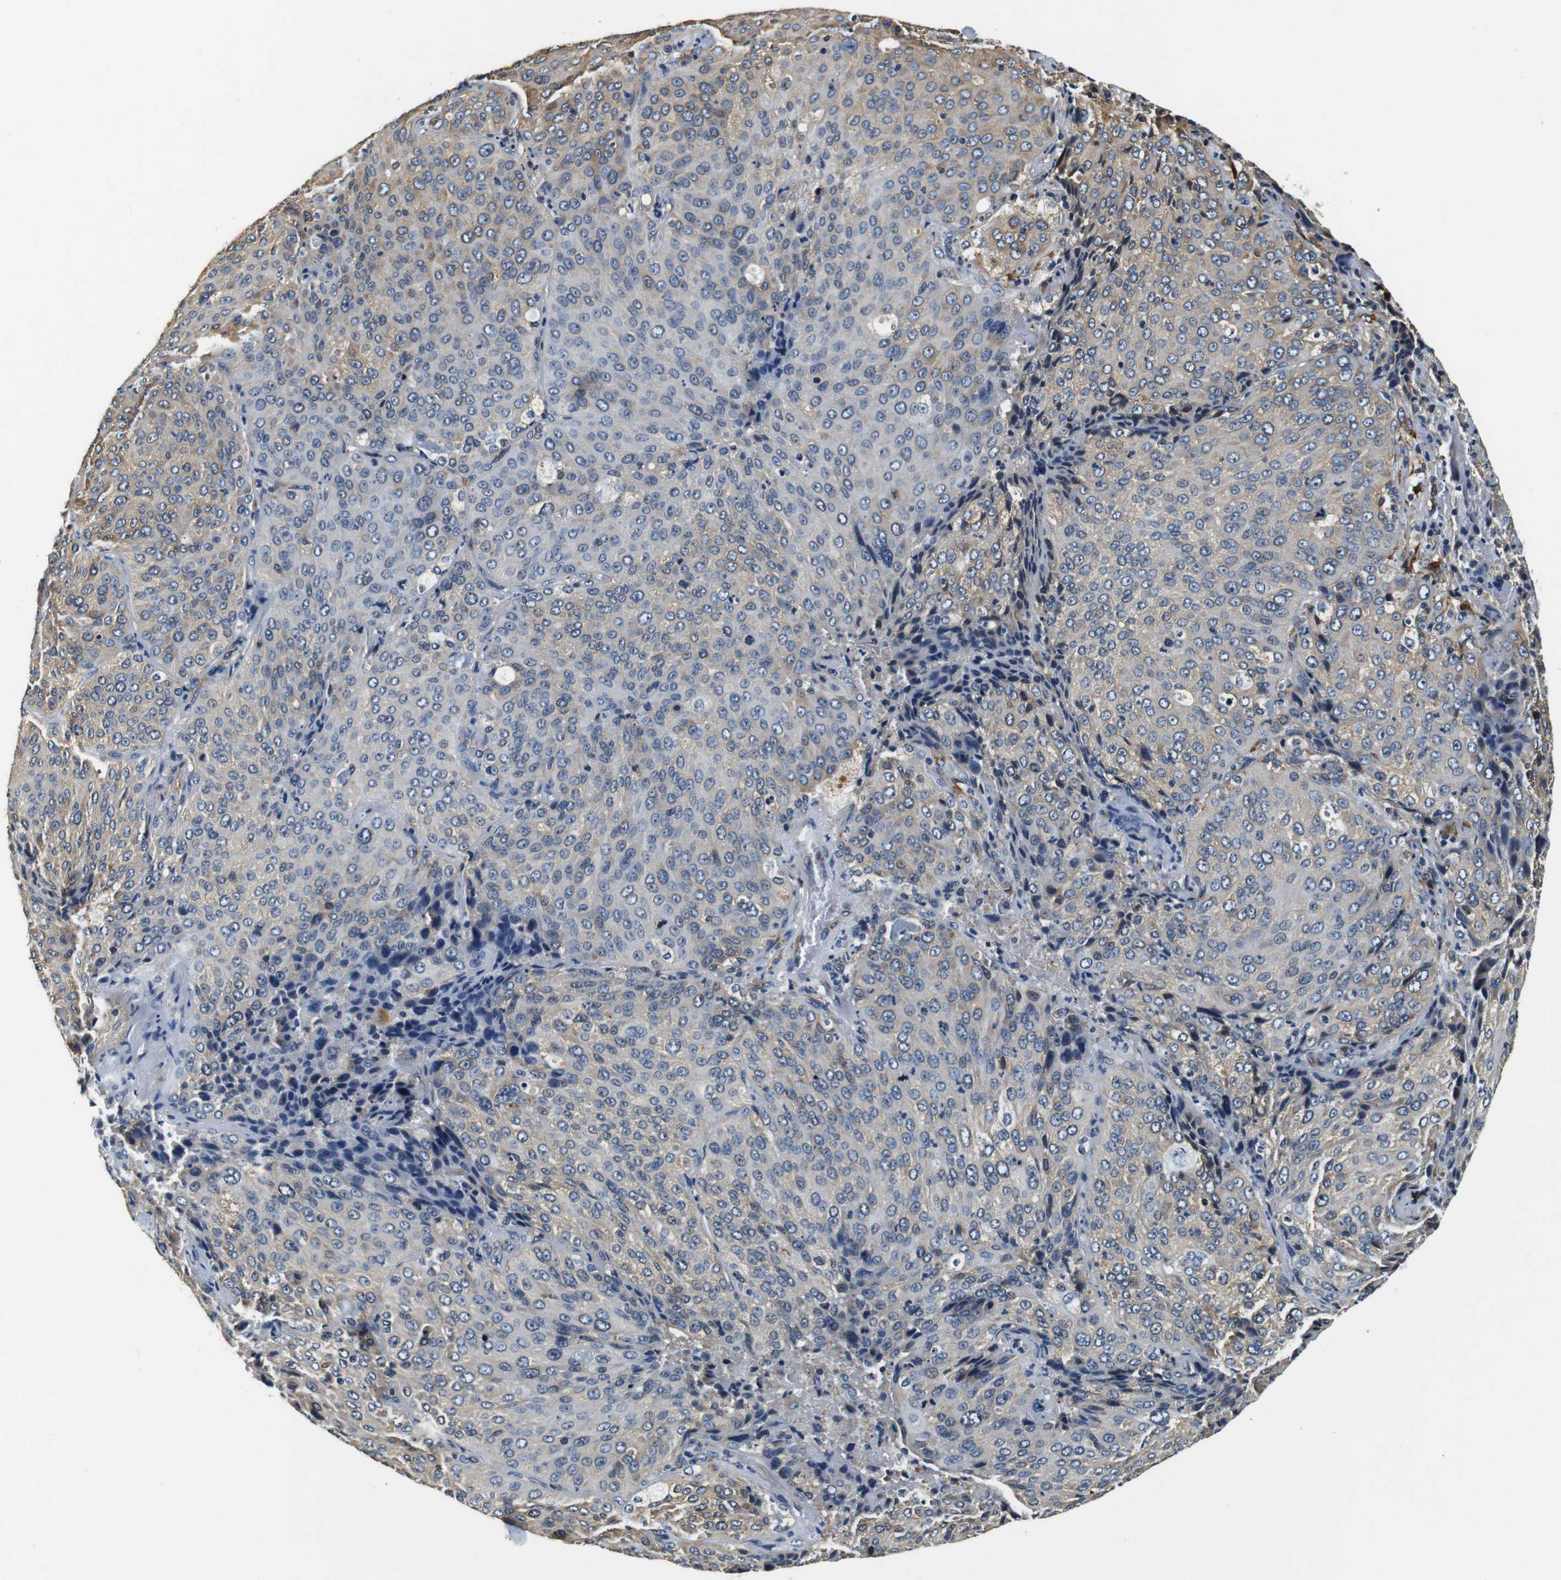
{"staining": {"intensity": "negative", "quantity": "none", "location": "none"}, "tissue": "lung cancer", "cell_type": "Tumor cells", "image_type": "cancer", "snomed": [{"axis": "morphology", "description": "Squamous cell carcinoma, NOS"}, {"axis": "topography", "description": "Lung"}], "caption": "DAB (3,3'-diaminobenzidine) immunohistochemical staining of human lung cancer (squamous cell carcinoma) reveals no significant staining in tumor cells.", "gene": "COL1A1", "patient": {"sex": "male", "age": 54}}